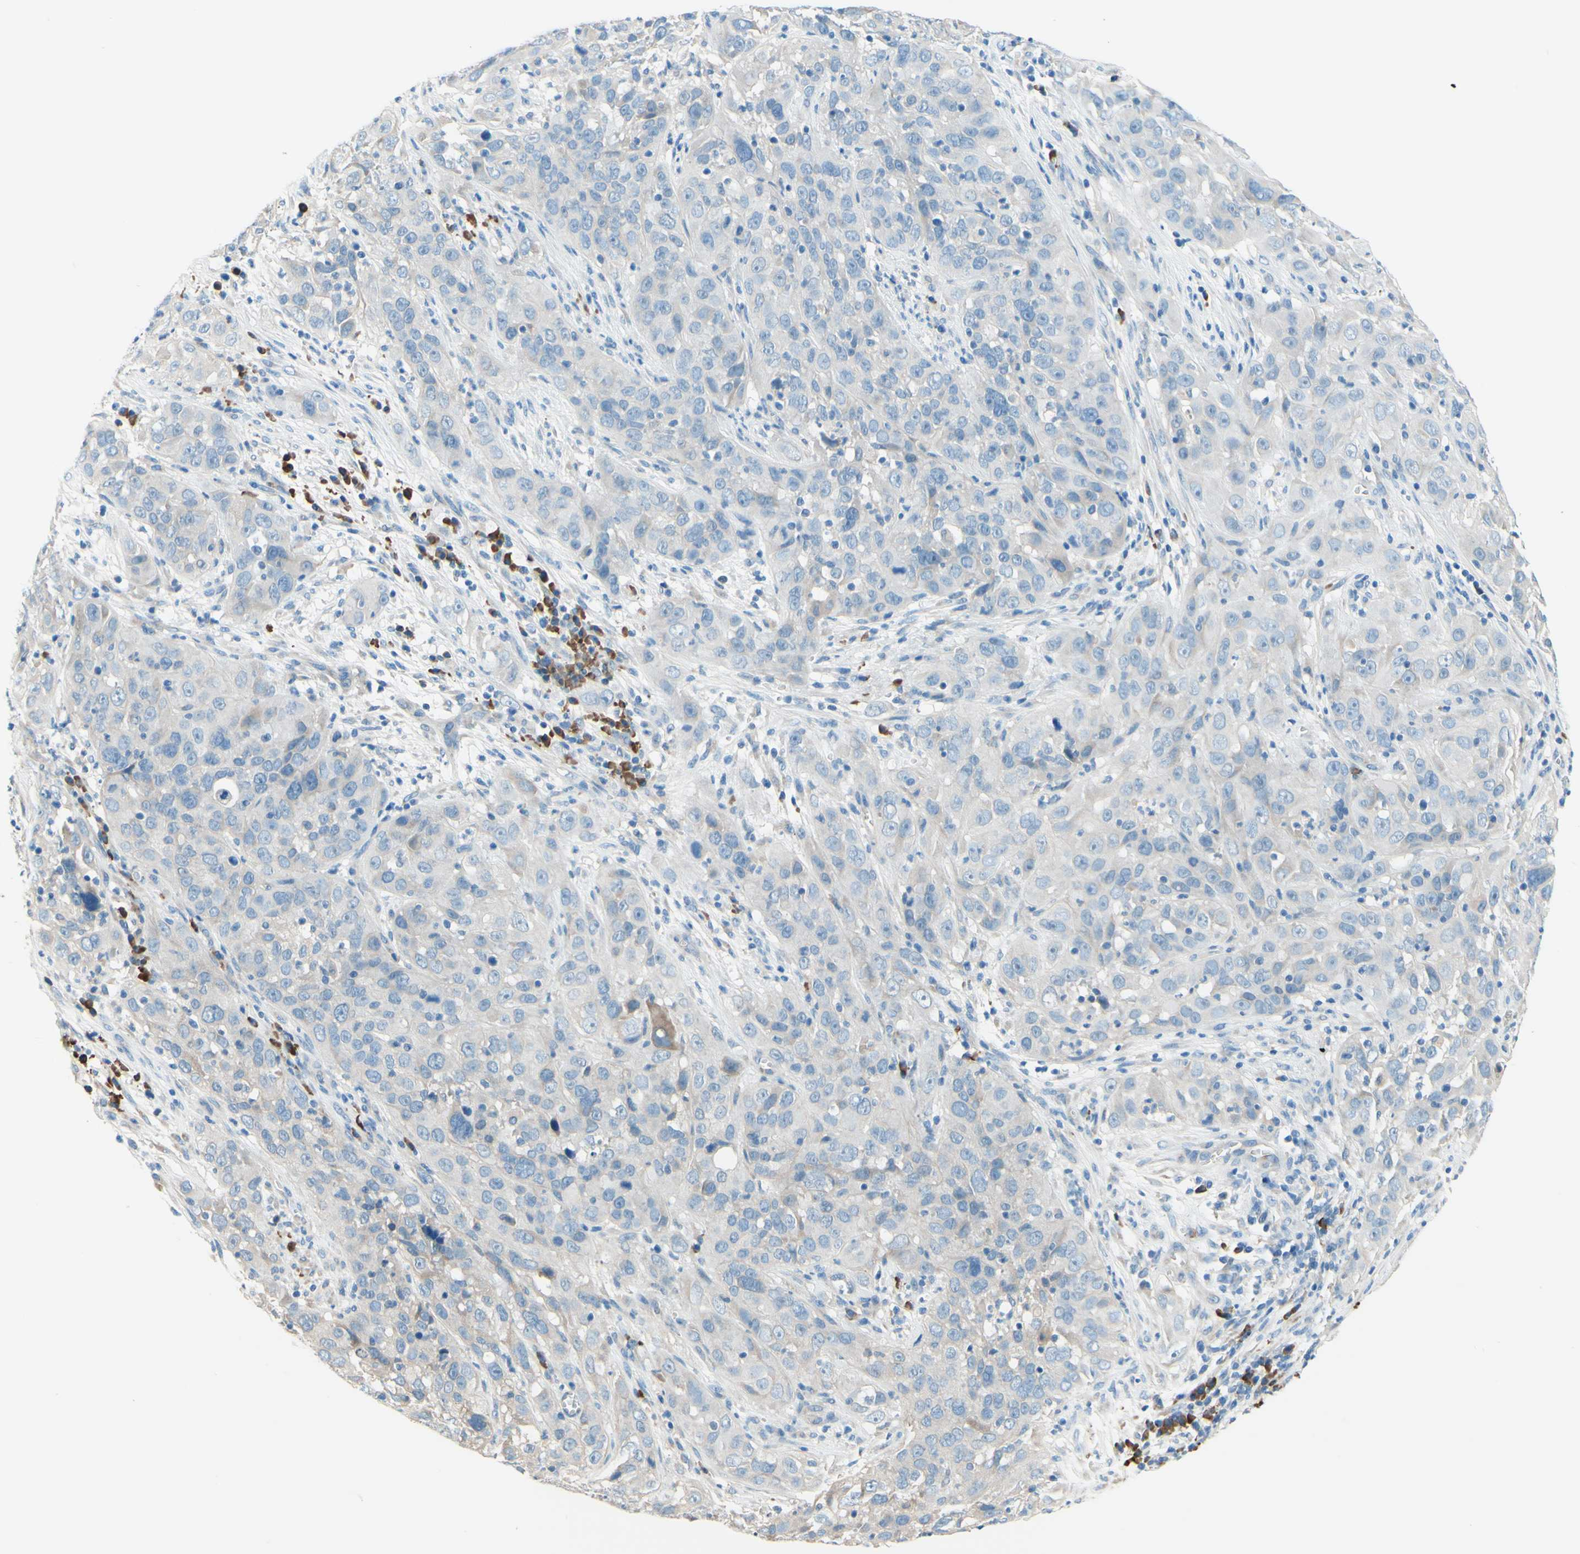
{"staining": {"intensity": "negative", "quantity": "none", "location": "none"}, "tissue": "cervical cancer", "cell_type": "Tumor cells", "image_type": "cancer", "snomed": [{"axis": "morphology", "description": "Squamous cell carcinoma, NOS"}, {"axis": "topography", "description": "Cervix"}], "caption": "Tumor cells are negative for protein expression in human cervical cancer. (DAB IHC visualized using brightfield microscopy, high magnification).", "gene": "PASD1", "patient": {"sex": "female", "age": 32}}